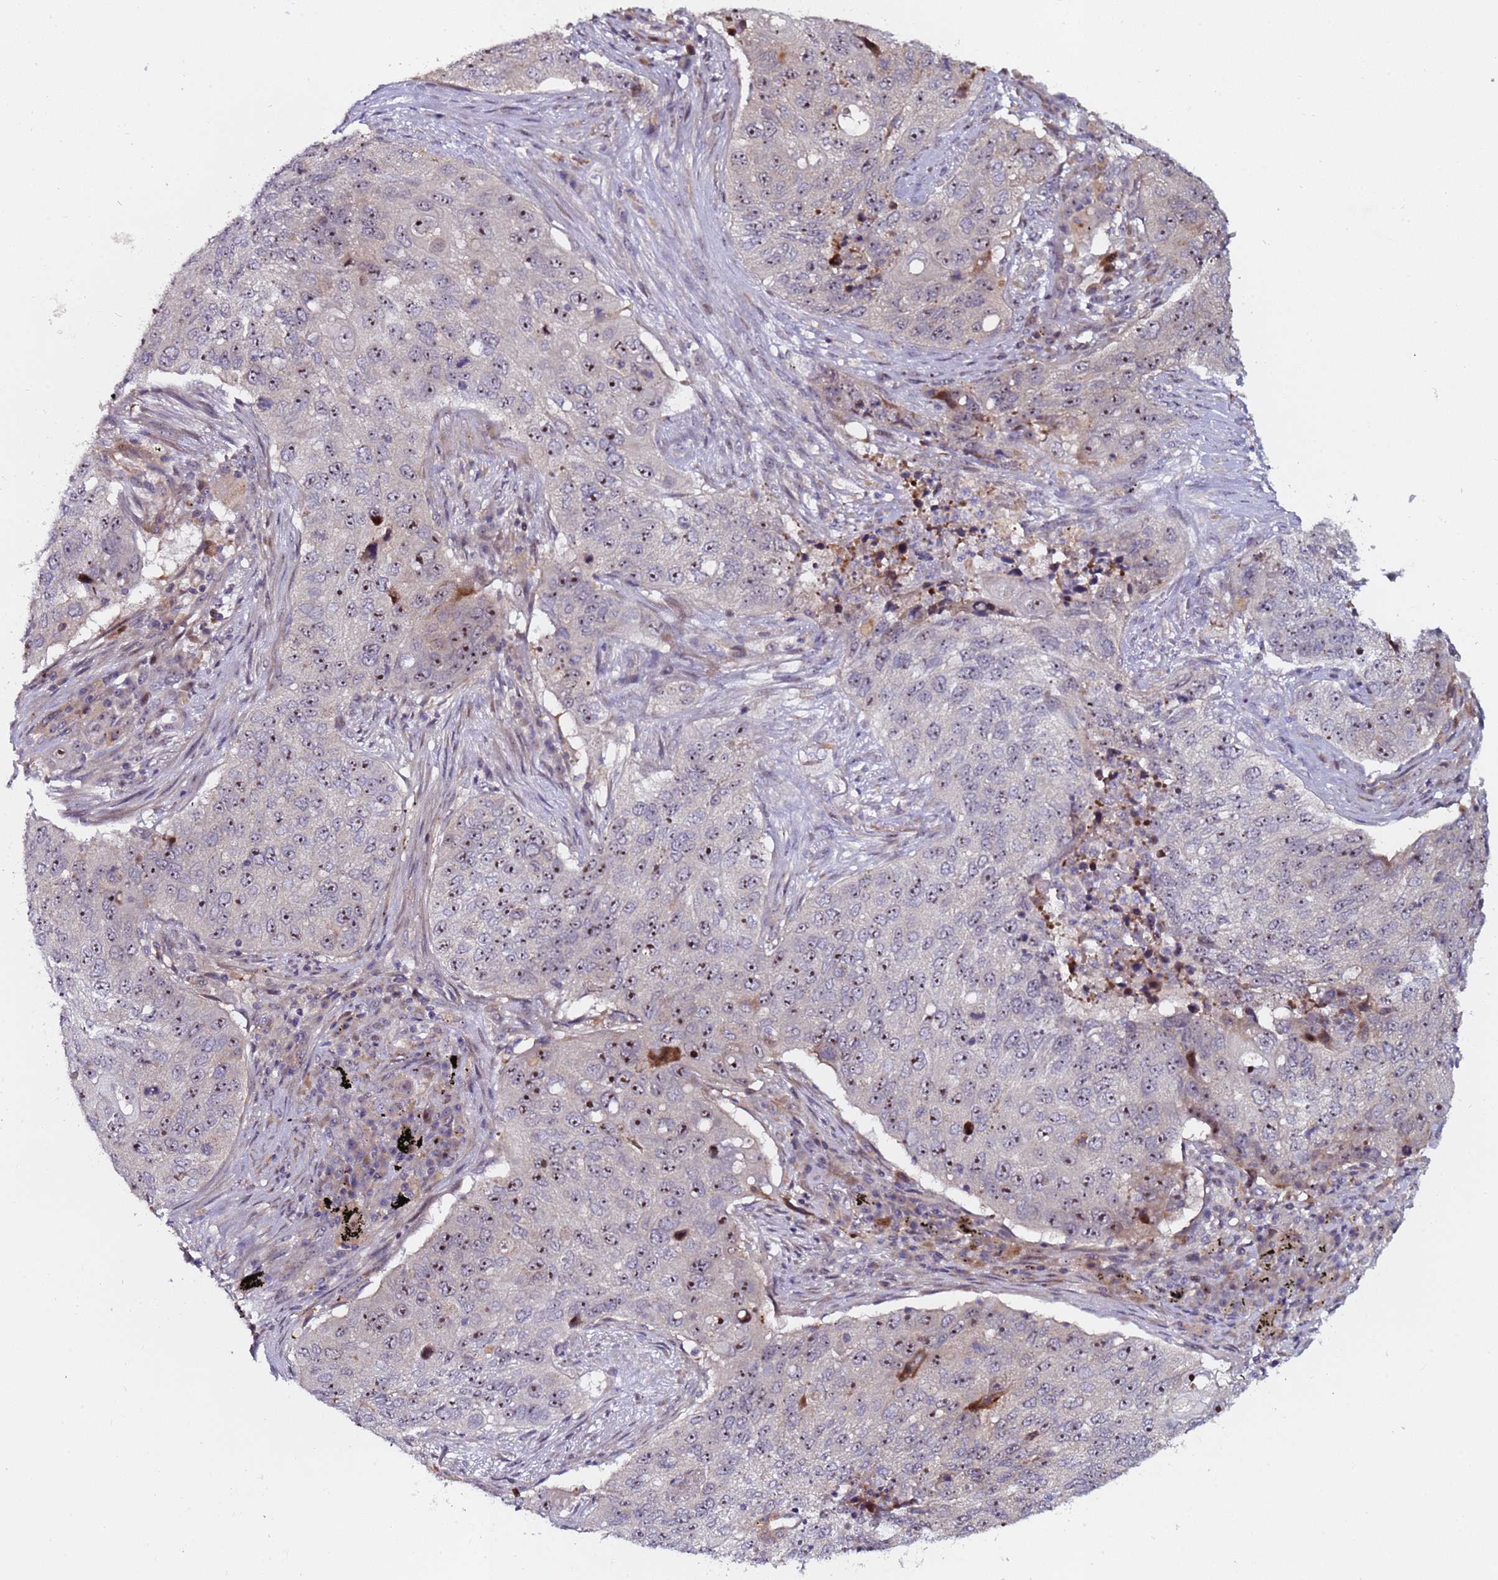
{"staining": {"intensity": "strong", "quantity": "25%-75%", "location": "nuclear"}, "tissue": "lung cancer", "cell_type": "Tumor cells", "image_type": "cancer", "snomed": [{"axis": "morphology", "description": "Squamous cell carcinoma, NOS"}, {"axis": "topography", "description": "Lung"}], "caption": "Squamous cell carcinoma (lung) tissue displays strong nuclear staining in approximately 25%-75% of tumor cells, visualized by immunohistochemistry.", "gene": "KRI1", "patient": {"sex": "female", "age": 63}}